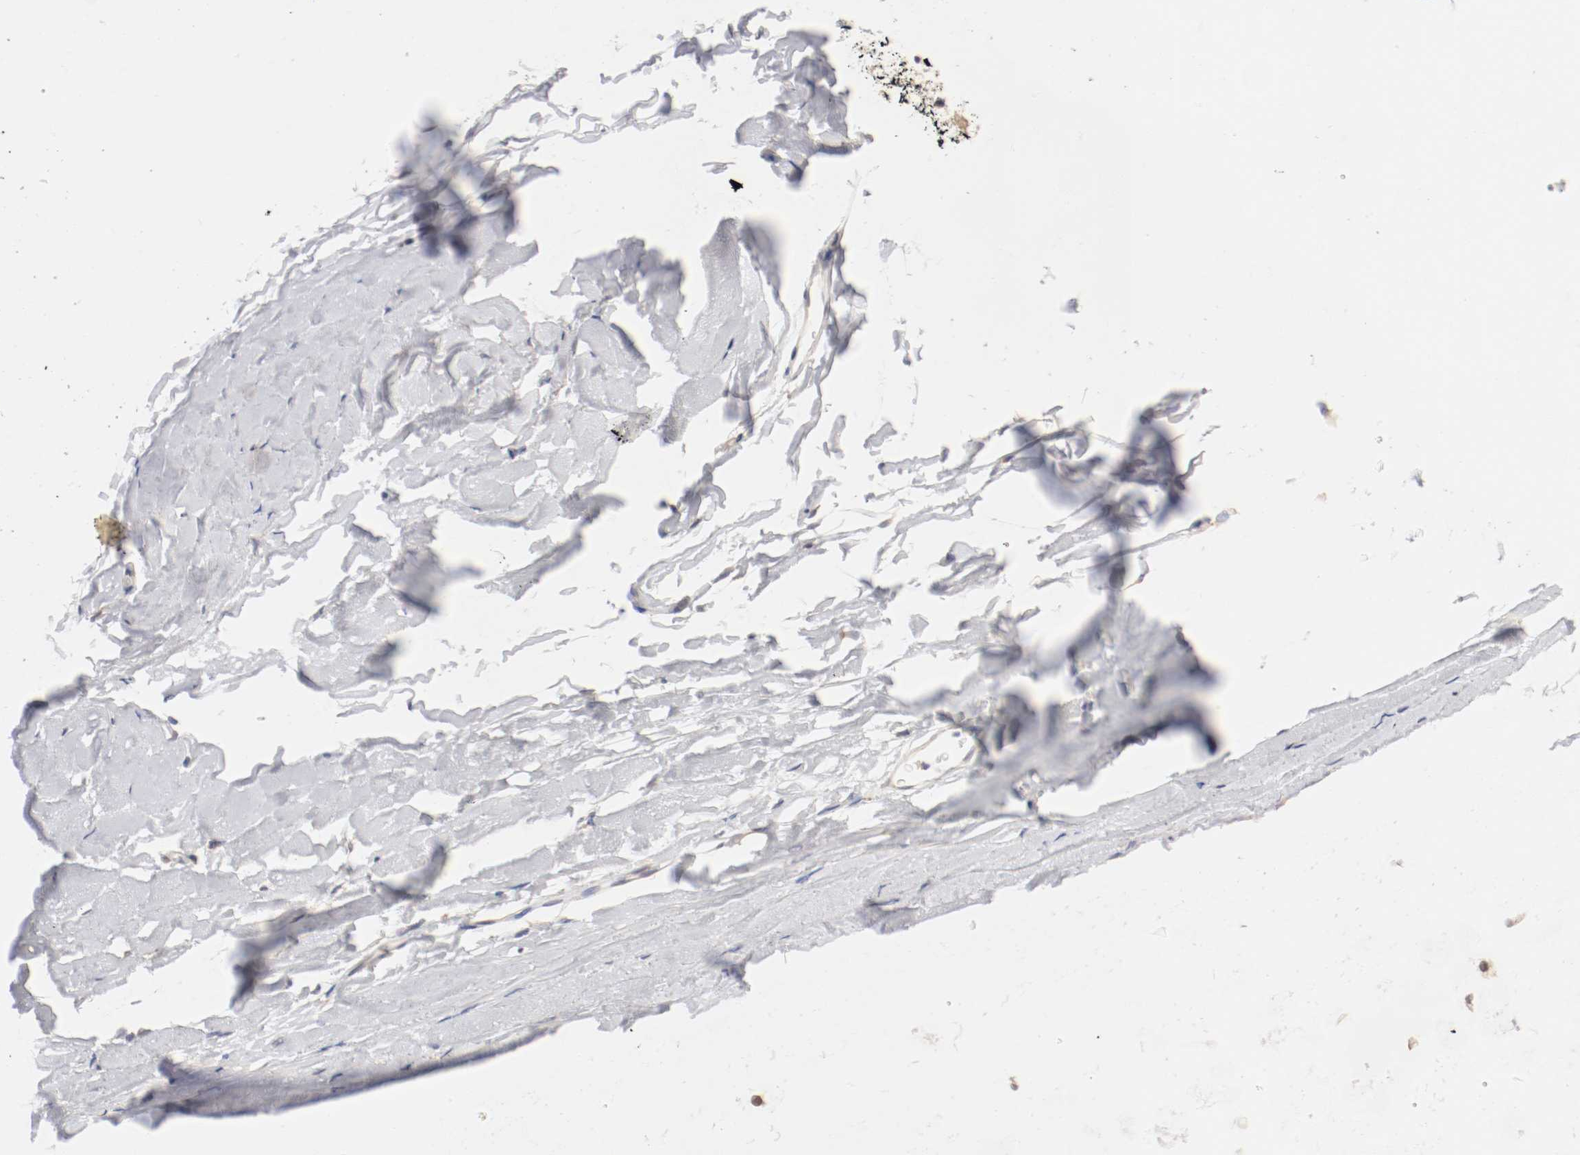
{"staining": {"intensity": "moderate", "quantity": ">75%", "location": "cytoplasmic/membranous"}, "tissue": "soft tissue", "cell_type": "Fibroblasts", "image_type": "normal", "snomed": [{"axis": "morphology", "description": "Normal tissue, NOS"}, {"axis": "topography", "description": "Cartilage tissue"}, {"axis": "topography", "description": "Bronchus"}], "caption": "The histopathology image reveals a brown stain indicating the presence of a protein in the cytoplasmic/membranous of fibroblasts in soft tissue.", "gene": "FKBP3", "patient": {"sex": "female", "age": 73}}